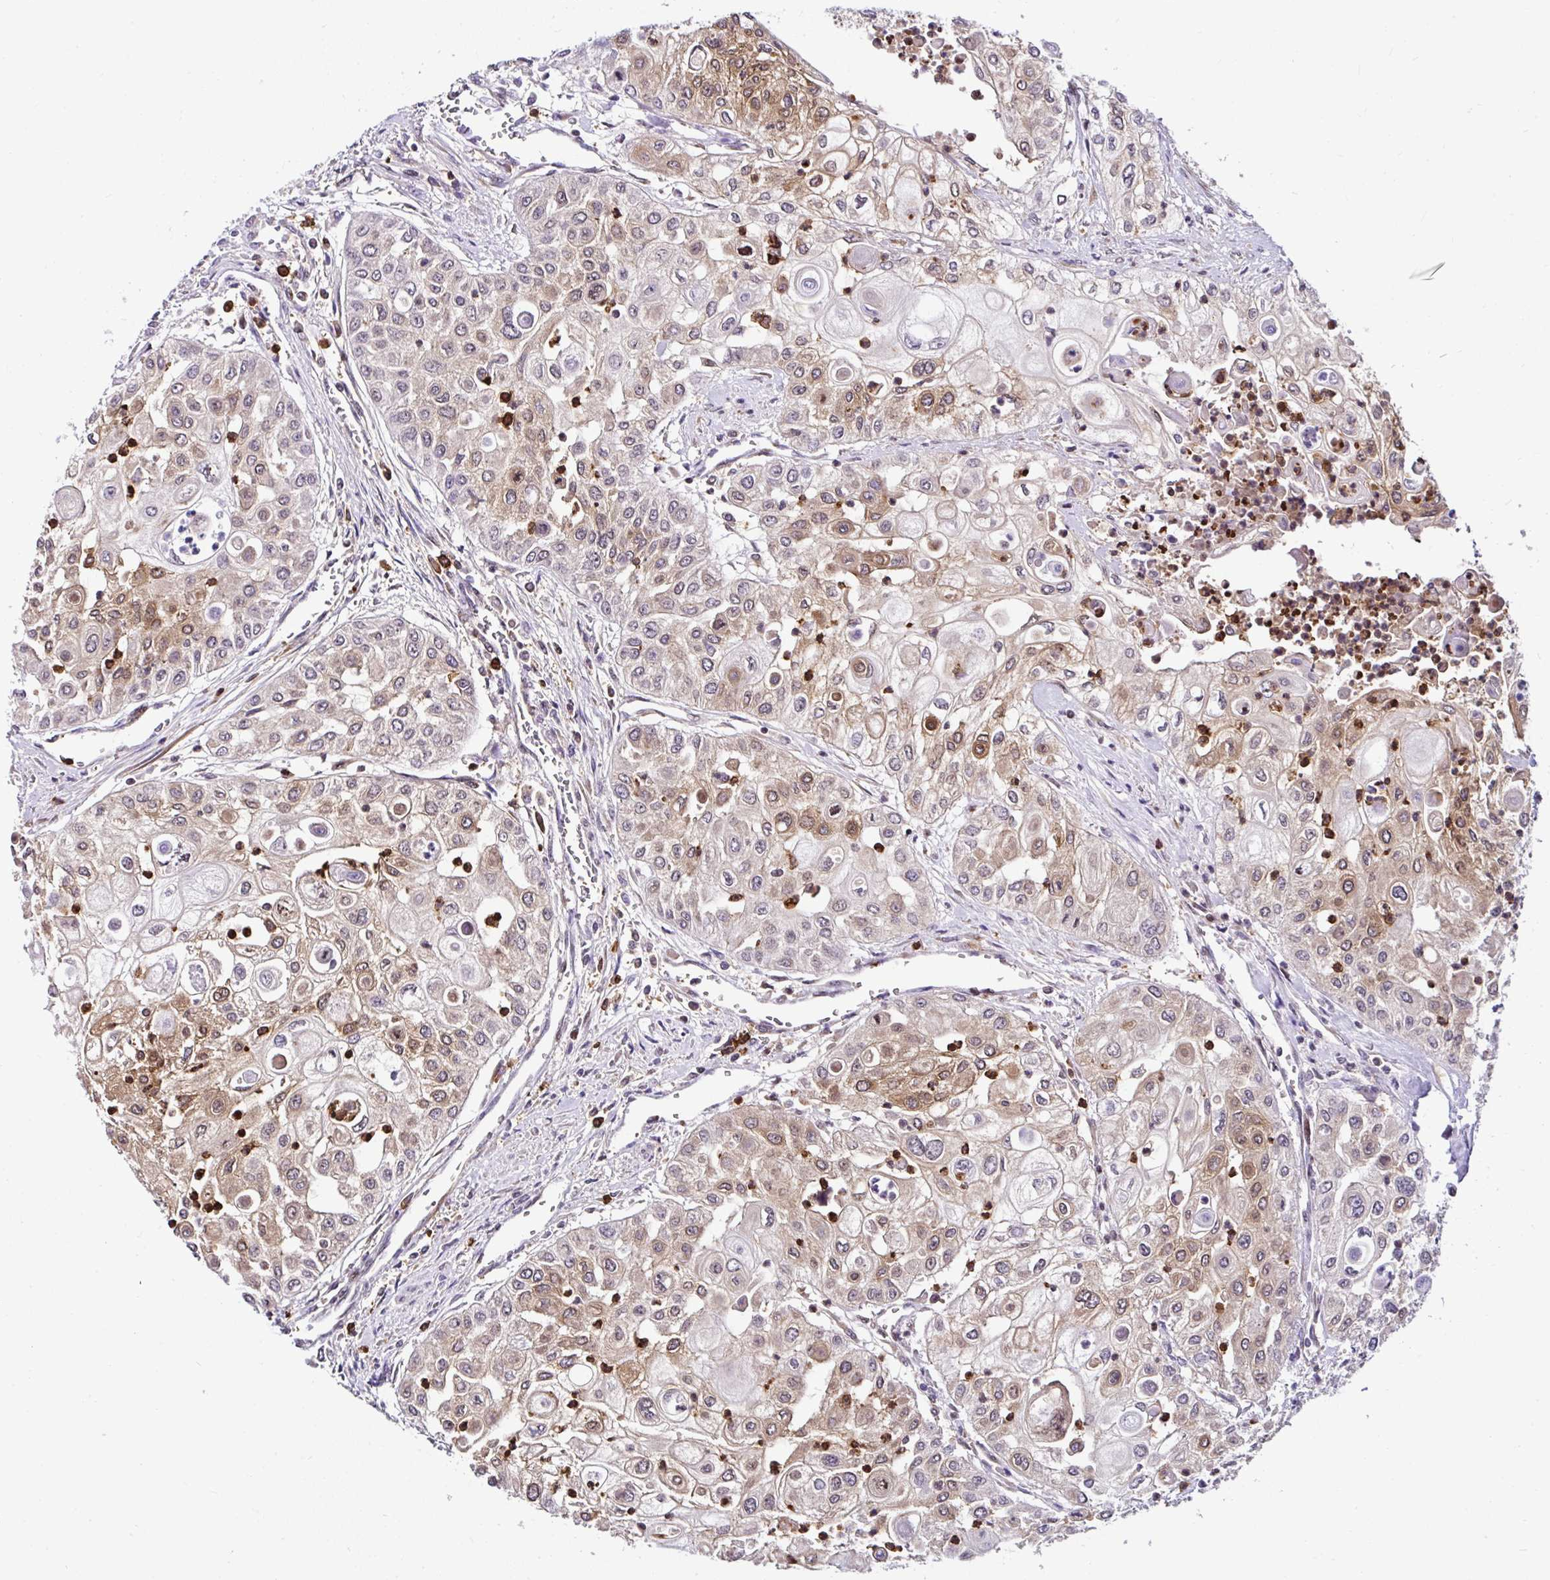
{"staining": {"intensity": "moderate", "quantity": "25%-75%", "location": "cytoplasmic/membranous"}, "tissue": "urothelial cancer", "cell_type": "Tumor cells", "image_type": "cancer", "snomed": [{"axis": "morphology", "description": "Urothelial carcinoma, High grade"}, {"axis": "topography", "description": "Urinary bladder"}], "caption": "Immunohistochemistry photomicrograph of human urothelial cancer stained for a protein (brown), which demonstrates medium levels of moderate cytoplasmic/membranous staining in approximately 25%-75% of tumor cells.", "gene": "PIN4", "patient": {"sex": "female", "age": 79}}